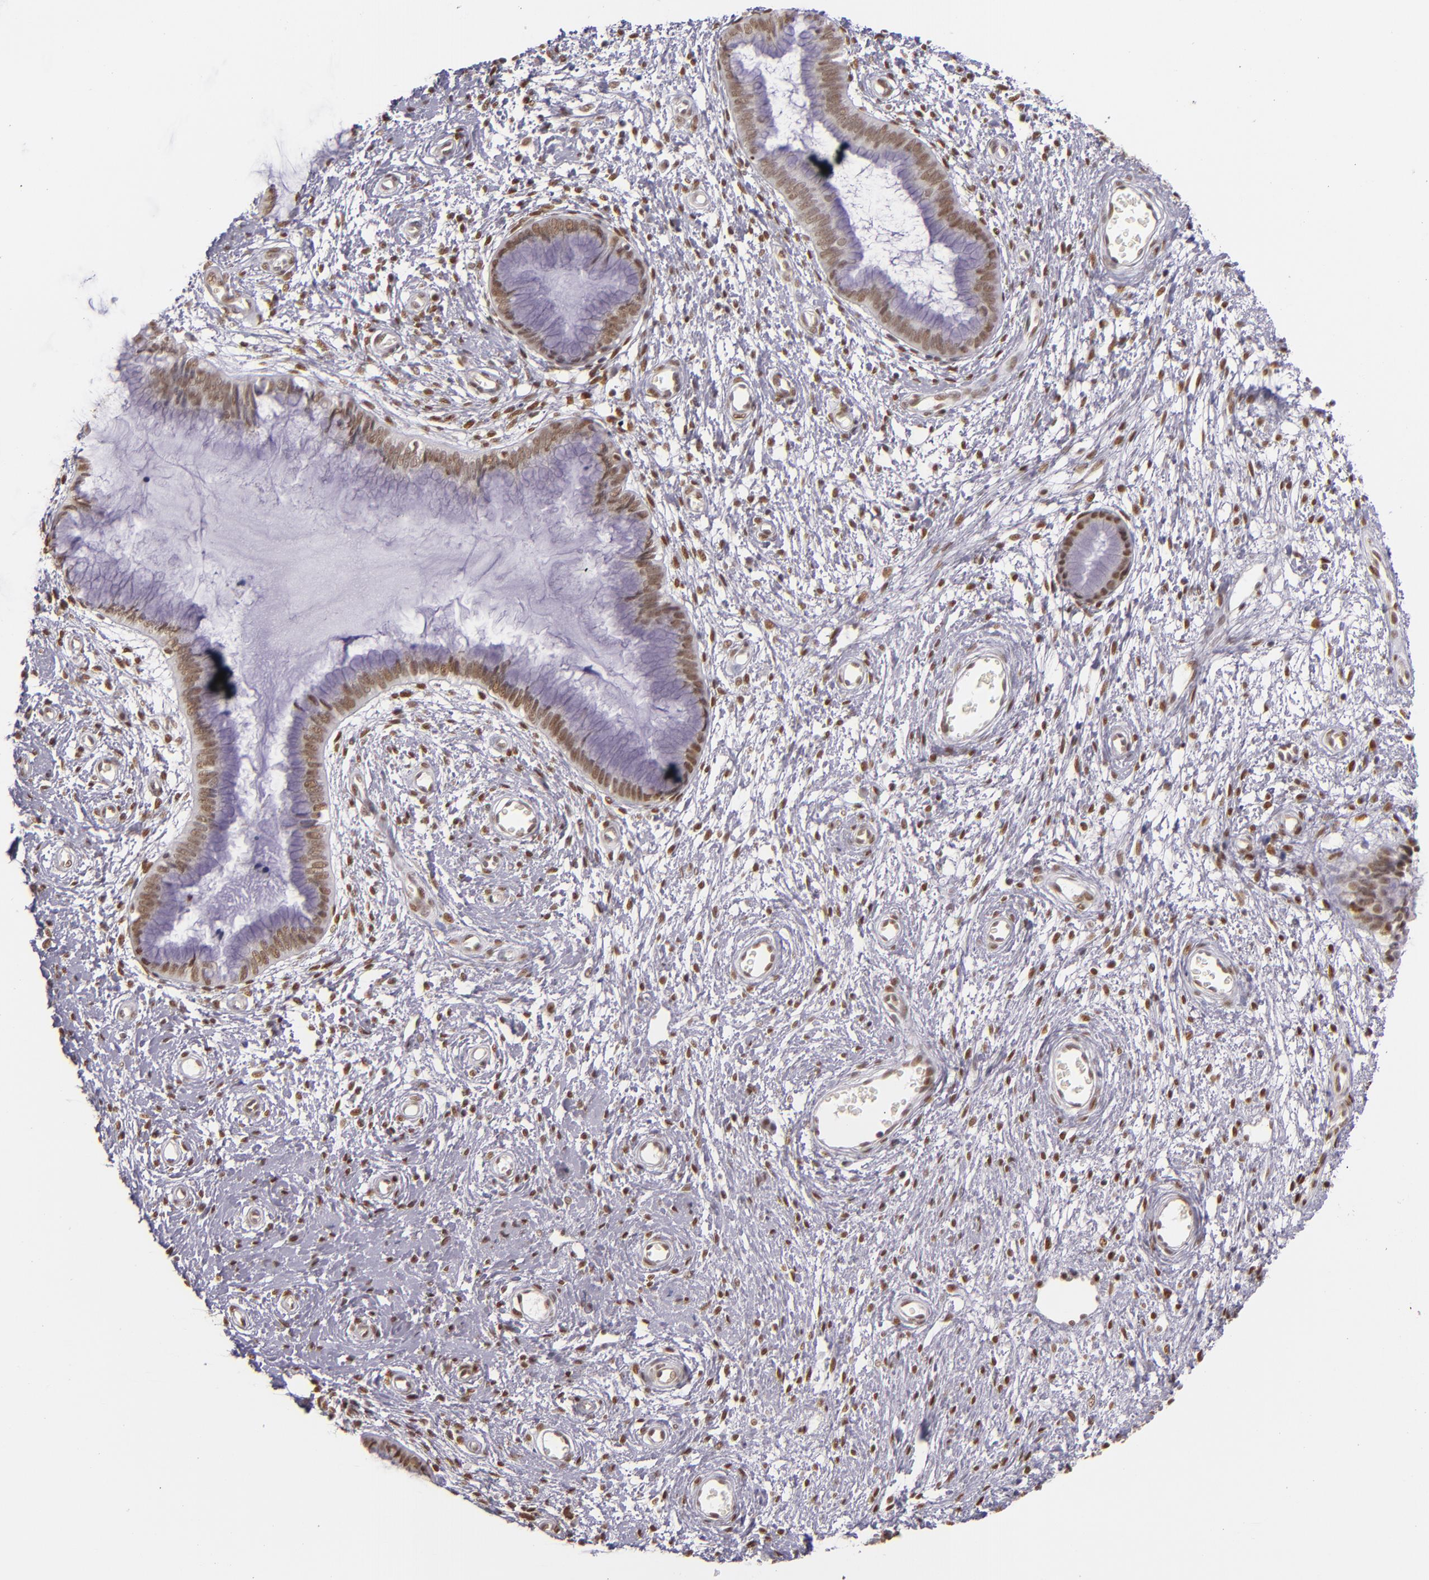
{"staining": {"intensity": "moderate", "quantity": ">75%", "location": "nuclear"}, "tissue": "cervix", "cell_type": "Glandular cells", "image_type": "normal", "snomed": [{"axis": "morphology", "description": "Normal tissue, NOS"}, {"axis": "topography", "description": "Cervix"}], "caption": "Immunohistochemistry (IHC) (DAB) staining of normal human cervix reveals moderate nuclear protein expression in about >75% of glandular cells. The staining was performed using DAB (3,3'-diaminobenzidine) to visualize the protein expression in brown, while the nuclei were stained in blue with hematoxylin (Magnification: 20x).", "gene": "NCOR2", "patient": {"sex": "female", "age": 55}}